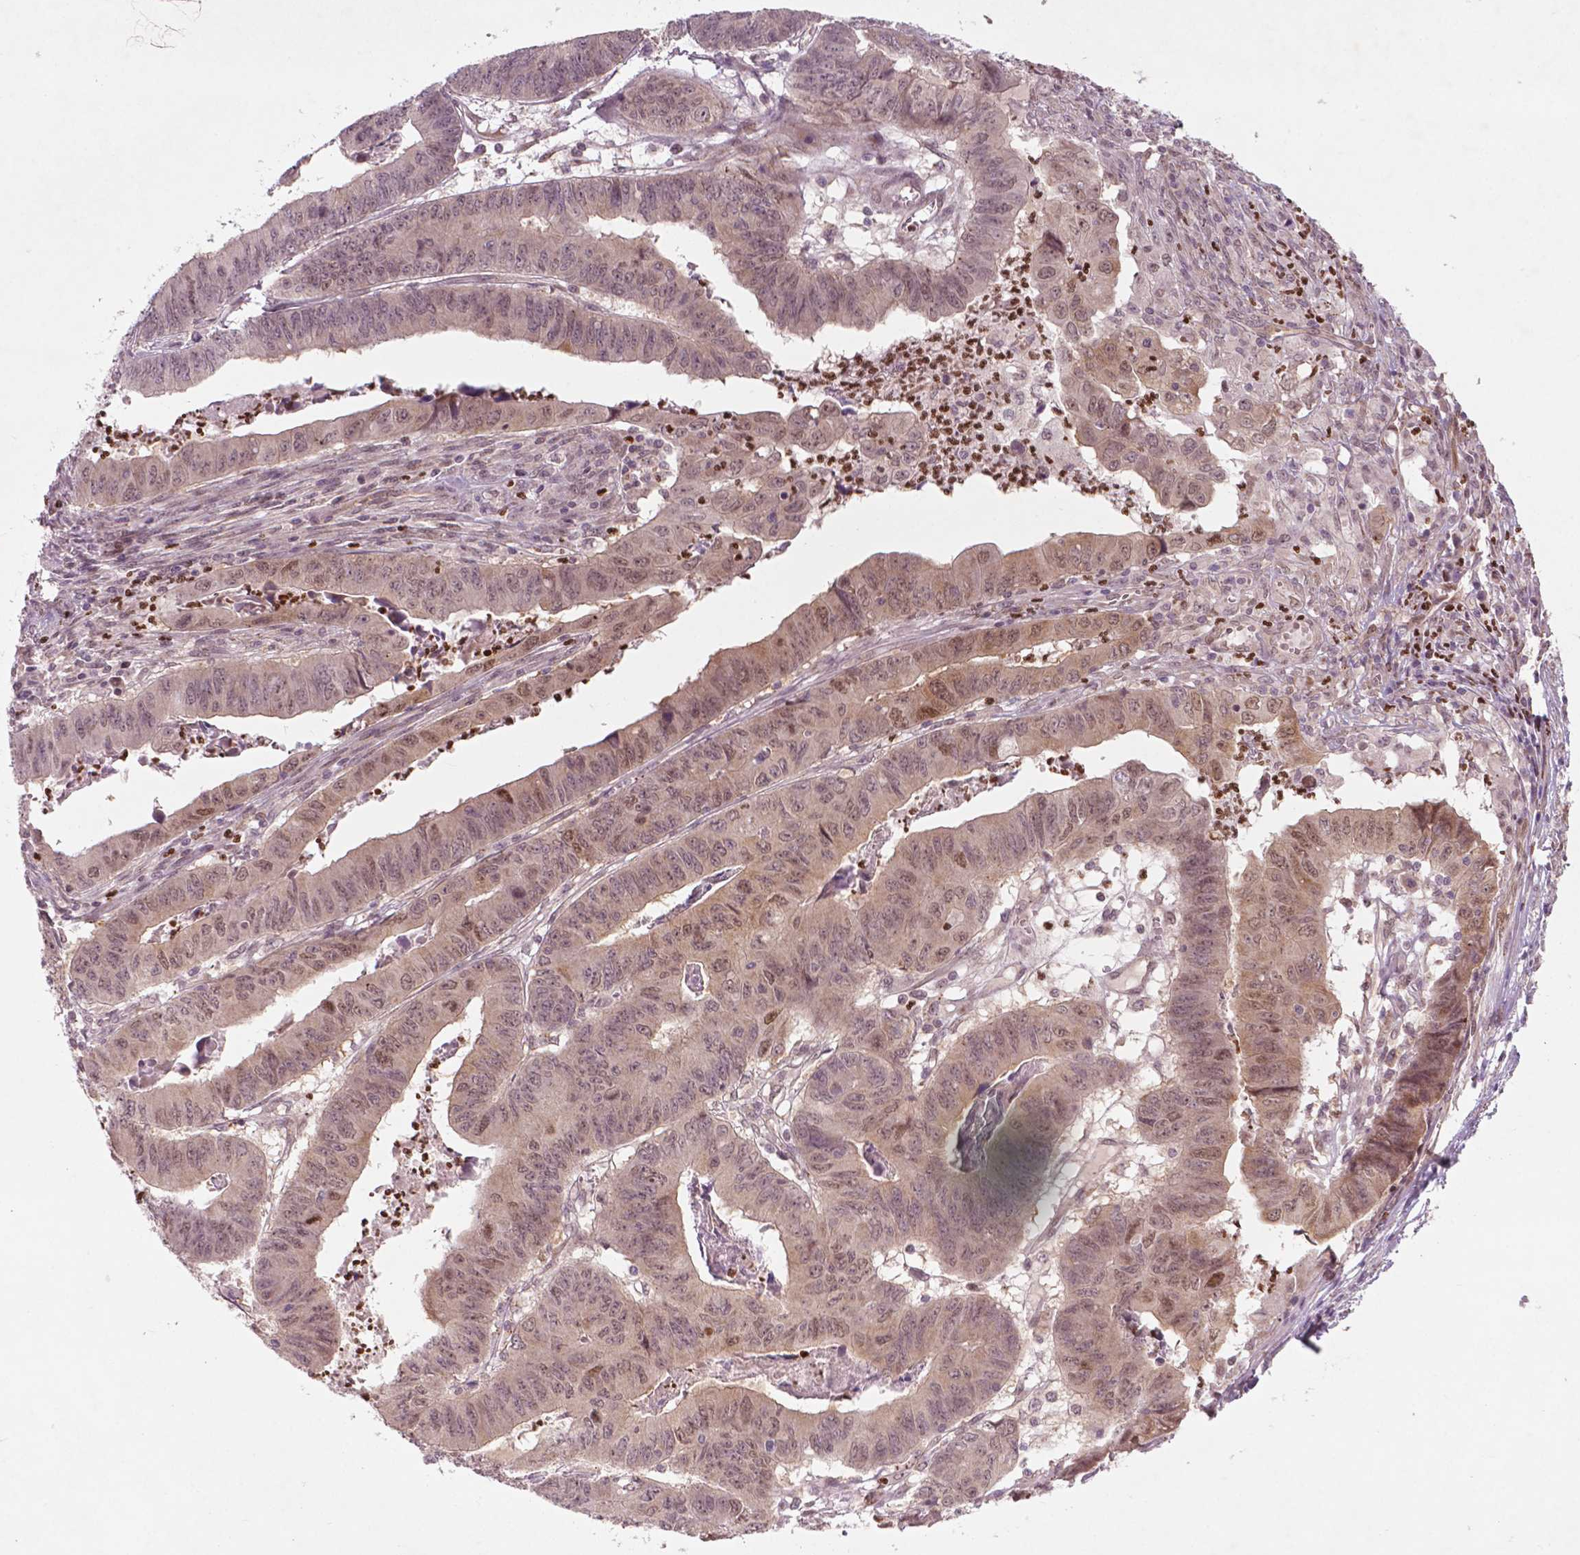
{"staining": {"intensity": "weak", "quantity": ">75%", "location": "cytoplasmic/membranous,nuclear"}, "tissue": "stomach cancer", "cell_type": "Tumor cells", "image_type": "cancer", "snomed": [{"axis": "morphology", "description": "Adenocarcinoma, NOS"}, {"axis": "topography", "description": "Stomach, lower"}], "caption": "The micrograph demonstrates a brown stain indicating the presence of a protein in the cytoplasmic/membranous and nuclear of tumor cells in adenocarcinoma (stomach). Immunohistochemistry (ihc) stains the protein of interest in brown and the nuclei are stained blue.", "gene": "NFAT5", "patient": {"sex": "male", "age": 77}}